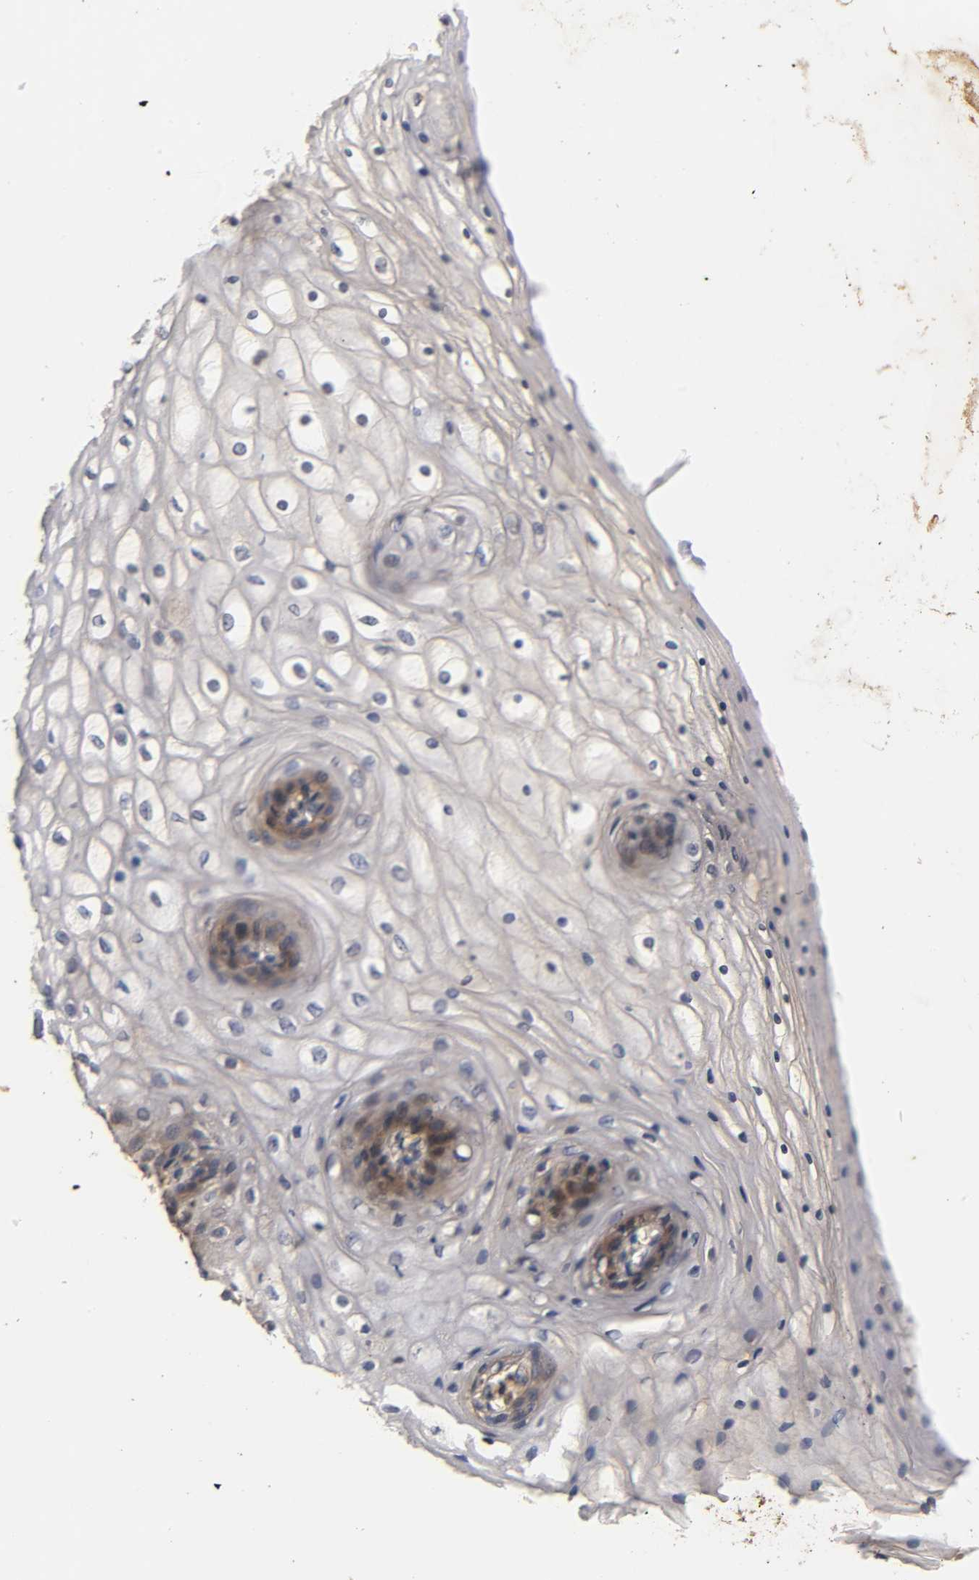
{"staining": {"intensity": "weak", "quantity": "<25%", "location": "cytoplasmic/membranous"}, "tissue": "vagina", "cell_type": "Squamous epithelial cells", "image_type": "normal", "snomed": [{"axis": "morphology", "description": "Normal tissue, NOS"}, {"axis": "topography", "description": "Vagina"}], "caption": "High power microscopy image of an immunohistochemistry (IHC) image of benign vagina, revealing no significant positivity in squamous epithelial cells.", "gene": "SCAP", "patient": {"sex": "female", "age": 34}}